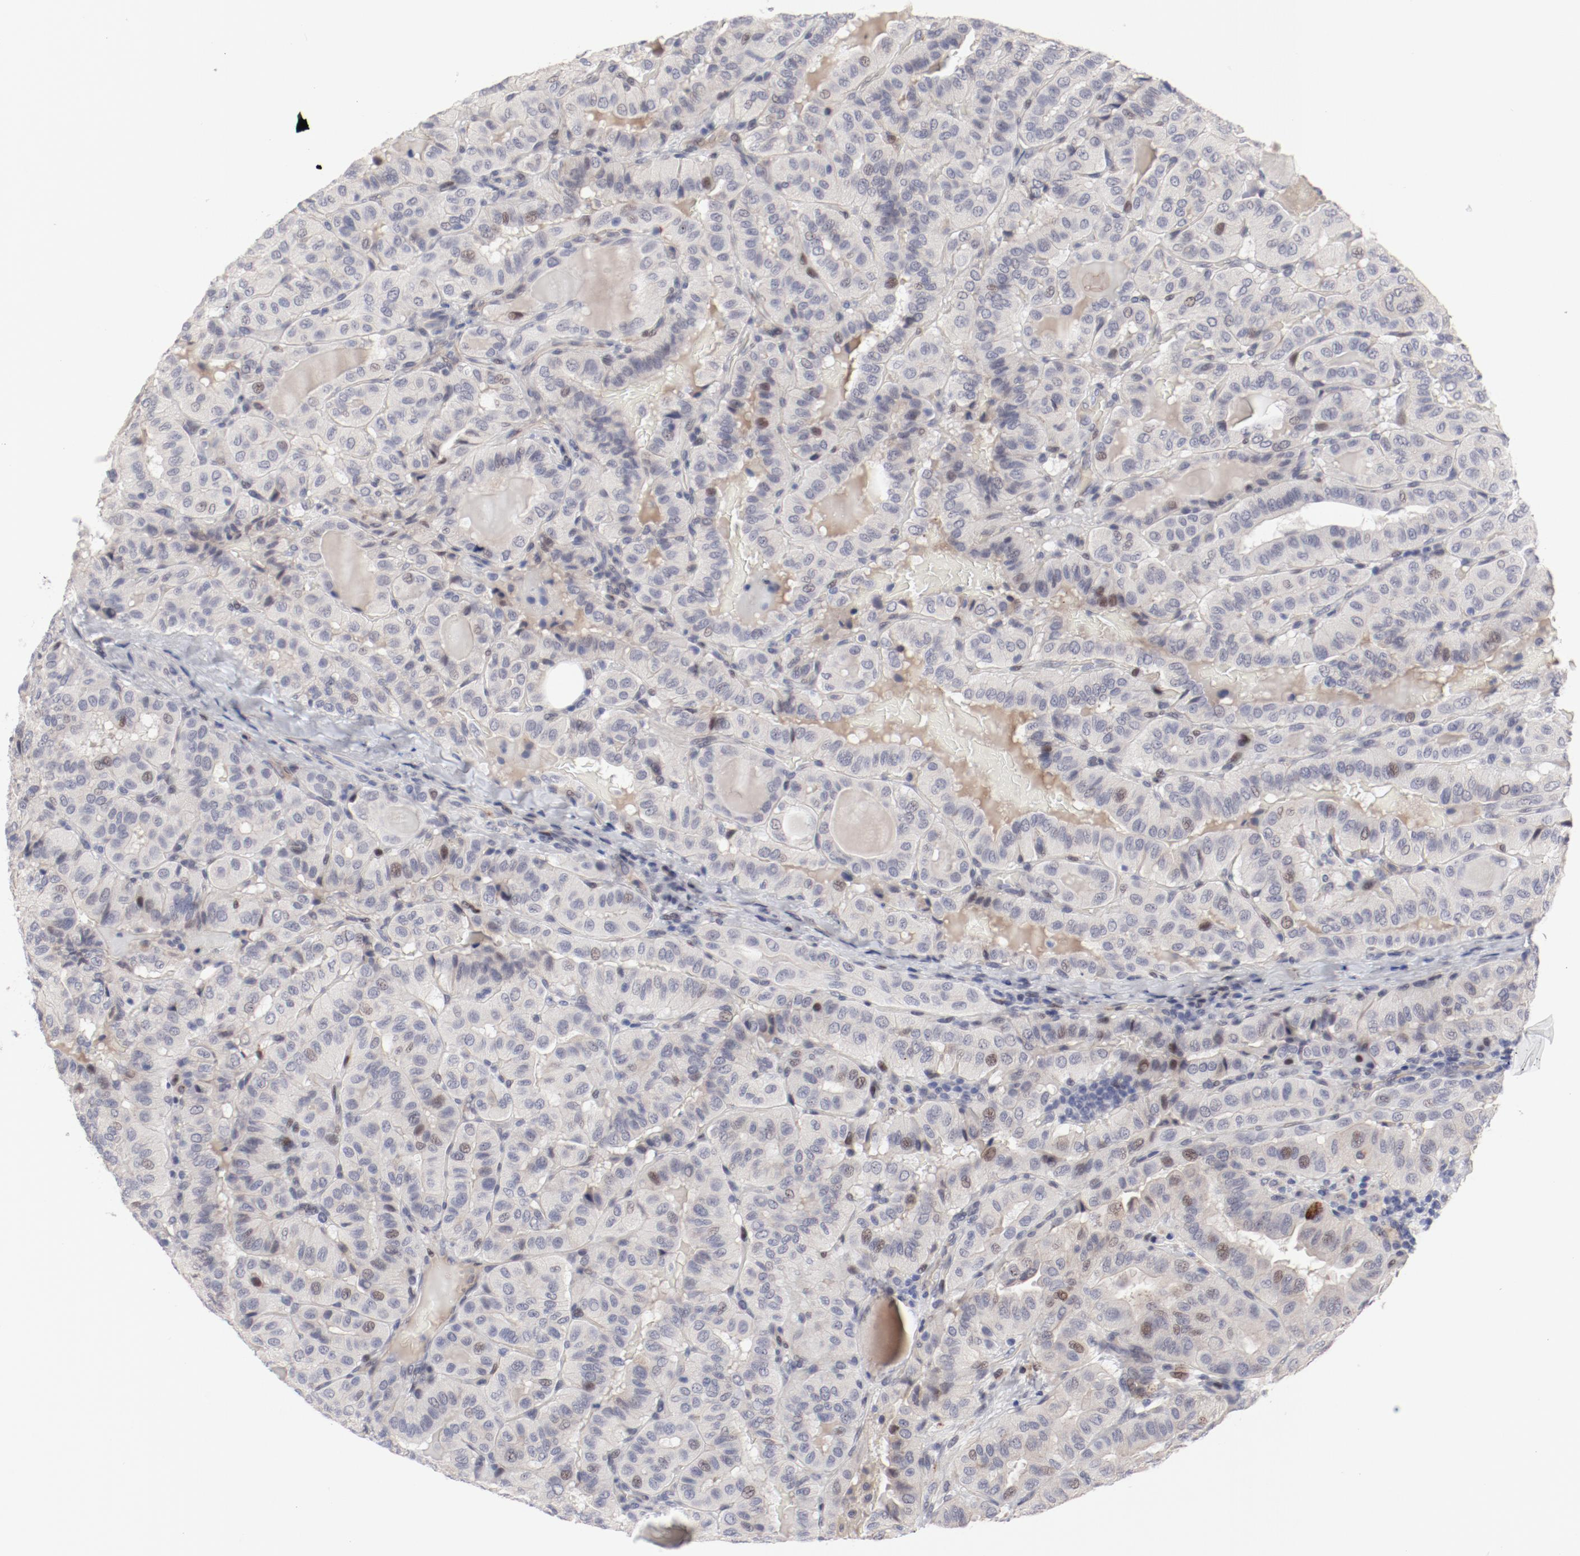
{"staining": {"intensity": "weak", "quantity": "<25%", "location": "nuclear"}, "tissue": "thyroid cancer", "cell_type": "Tumor cells", "image_type": "cancer", "snomed": [{"axis": "morphology", "description": "Papillary adenocarcinoma, NOS"}, {"axis": "topography", "description": "Thyroid gland"}], "caption": "A high-resolution photomicrograph shows IHC staining of thyroid cancer, which demonstrates no significant expression in tumor cells. (Stains: DAB IHC with hematoxylin counter stain, Microscopy: brightfield microscopy at high magnification).", "gene": "FSCB", "patient": {"sex": "male", "age": 77}}